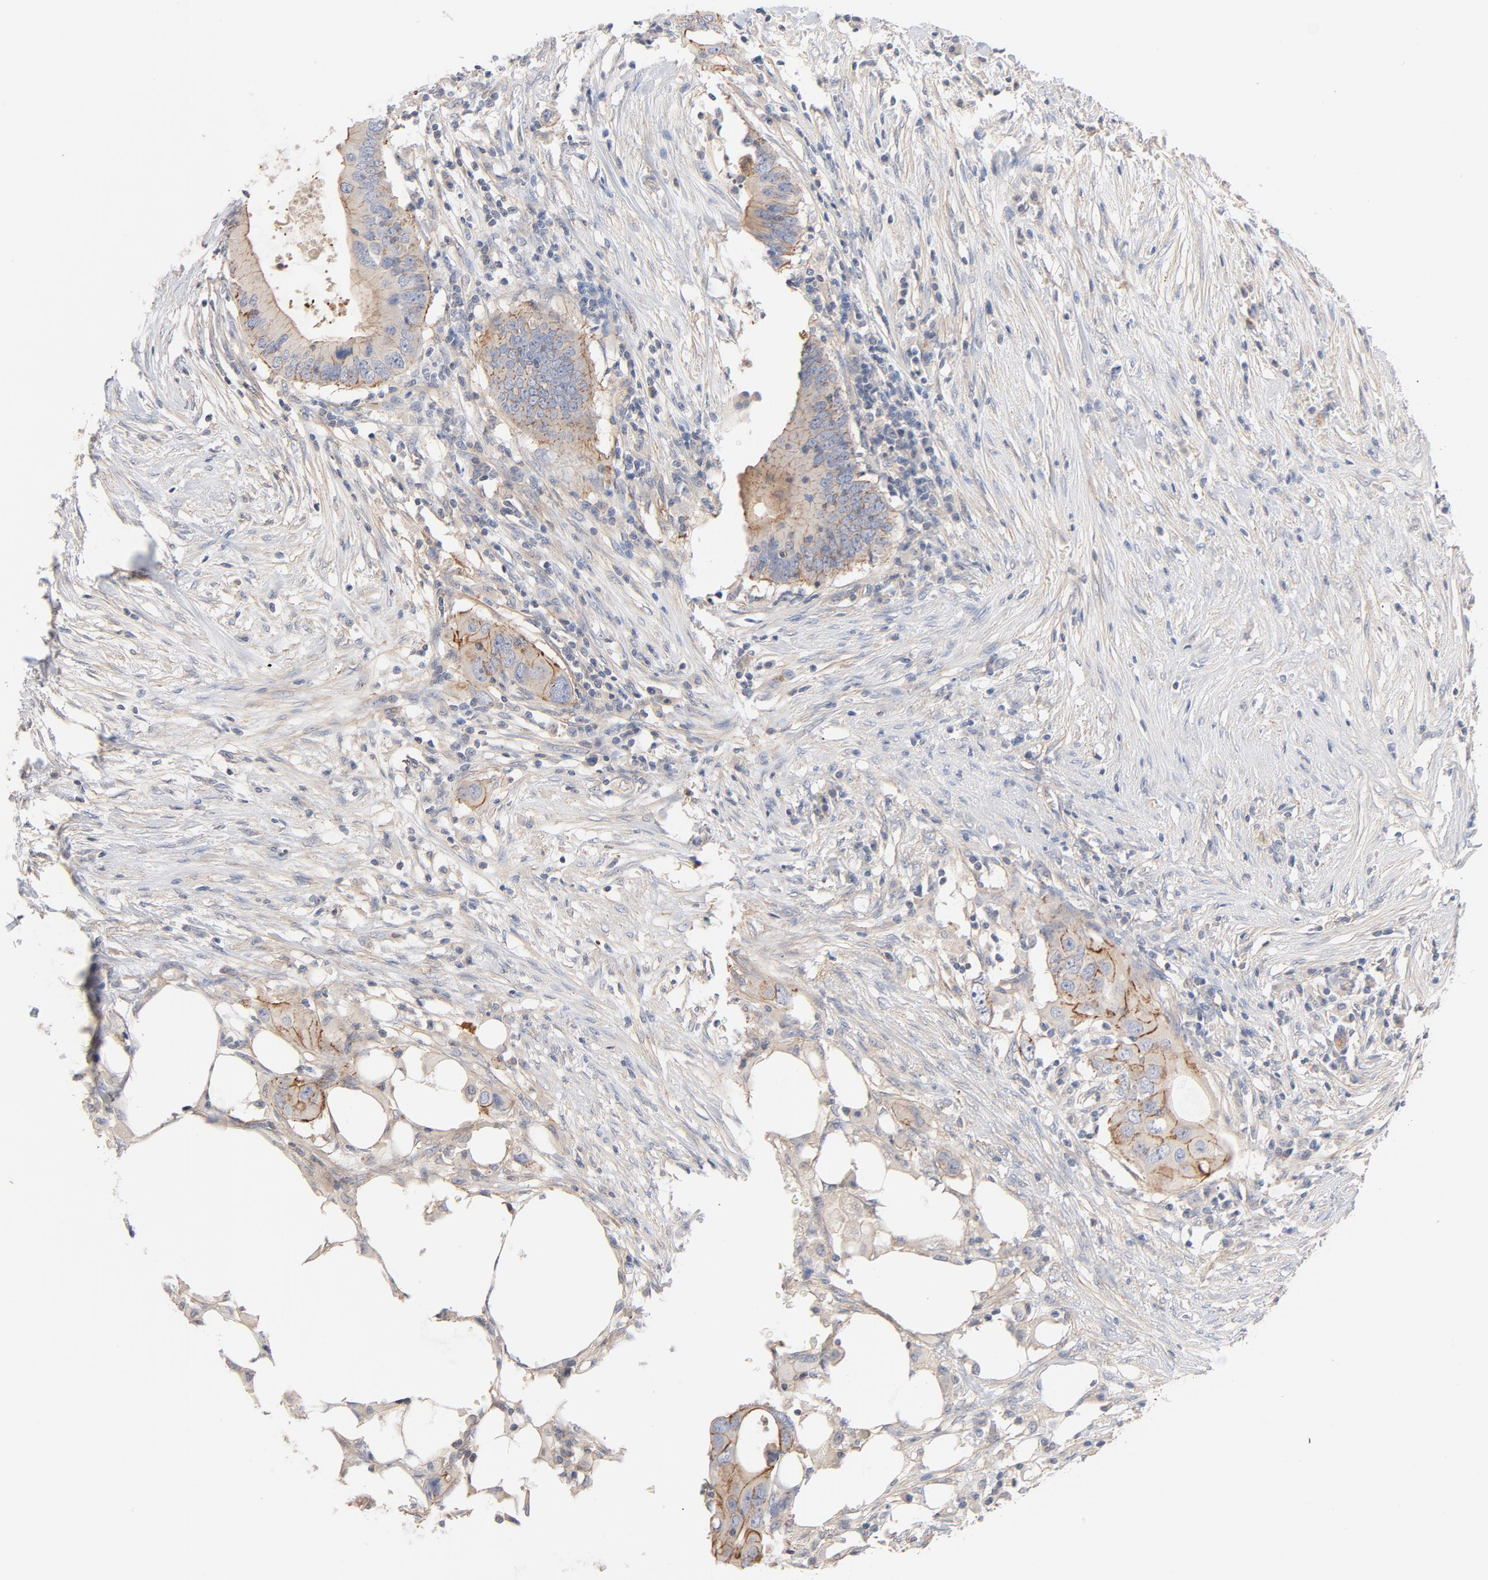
{"staining": {"intensity": "strong", "quantity": "25%-75%", "location": "cytoplasmic/membranous"}, "tissue": "colorectal cancer", "cell_type": "Tumor cells", "image_type": "cancer", "snomed": [{"axis": "morphology", "description": "Adenocarcinoma, NOS"}, {"axis": "topography", "description": "Colon"}], "caption": "Human colorectal cancer (adenocarcinoma) stained for a protein (brown) displays strong cytoplasmic/membranous positive expression in approximately 25%-75% of tumor cells.", "gene": "STRN3", "patient": {"sex": "male", "age": 71}}